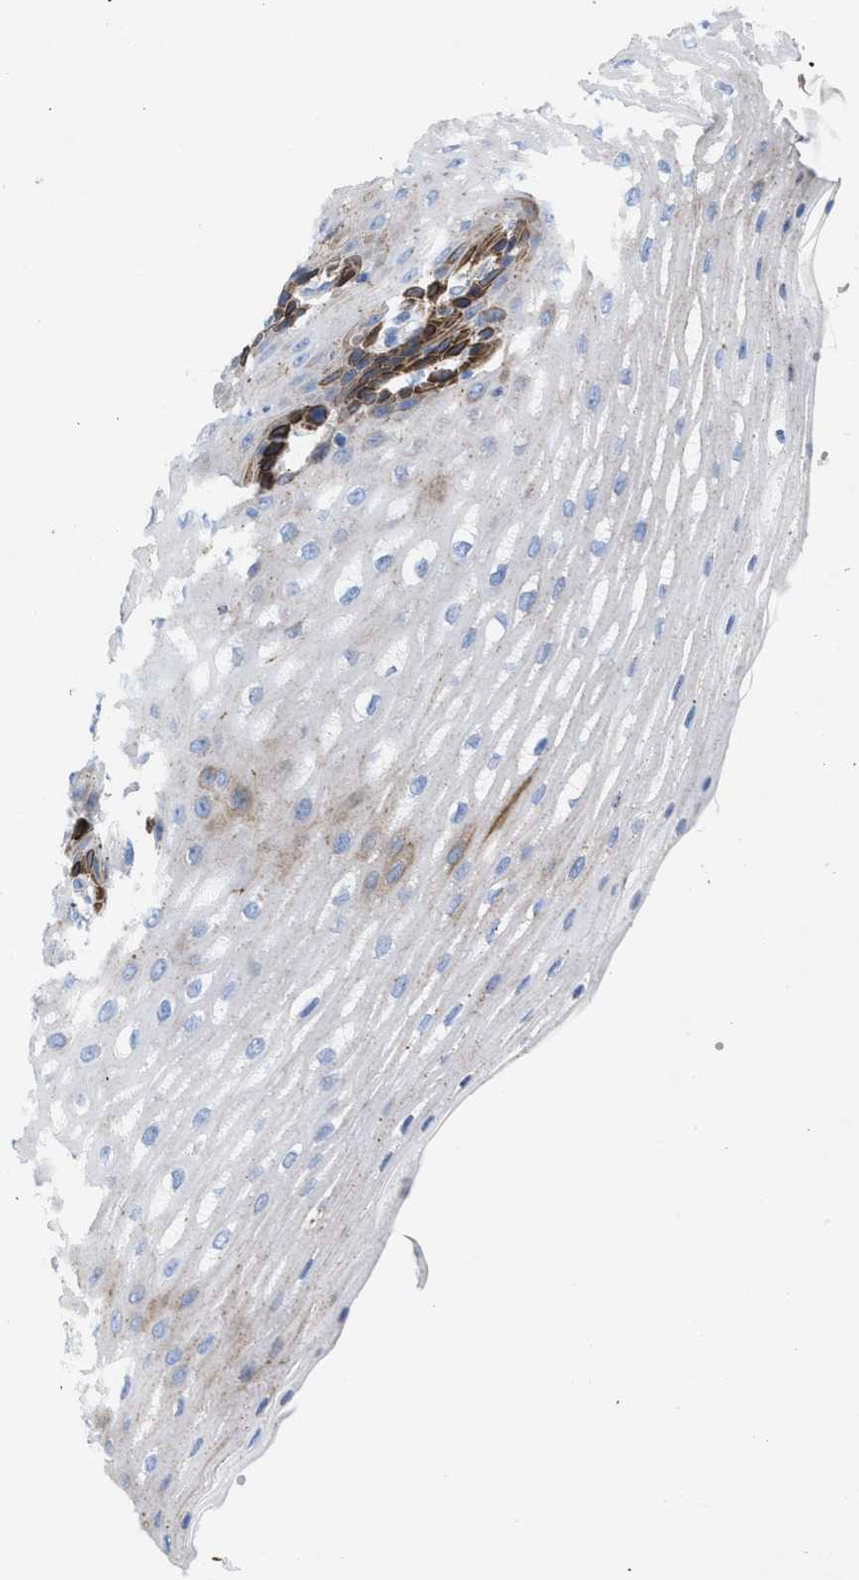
{"staining": {"intensity": "strong", "quantity": "<25%", "location": "cytoplasmic/membranous"}, "tissue": "esophagus", "cell_type": "Squamous epithelial cells", "image_type": "normal", "snomed": [{"axis": "morphology", "description": "Normal tissue, NOS"}, {"axis": "topography", "description": "Esophagus"}], "caption": "This photomicrograph demonstrates immunohistochemistry (IHC) staining of normal human esophagus, with medium strong cytoplasmic/membranous staining in about <25% of squamous epithelial cells.", "gene": "DRAM2", "patient": {"sex": "male", "age": 54}}